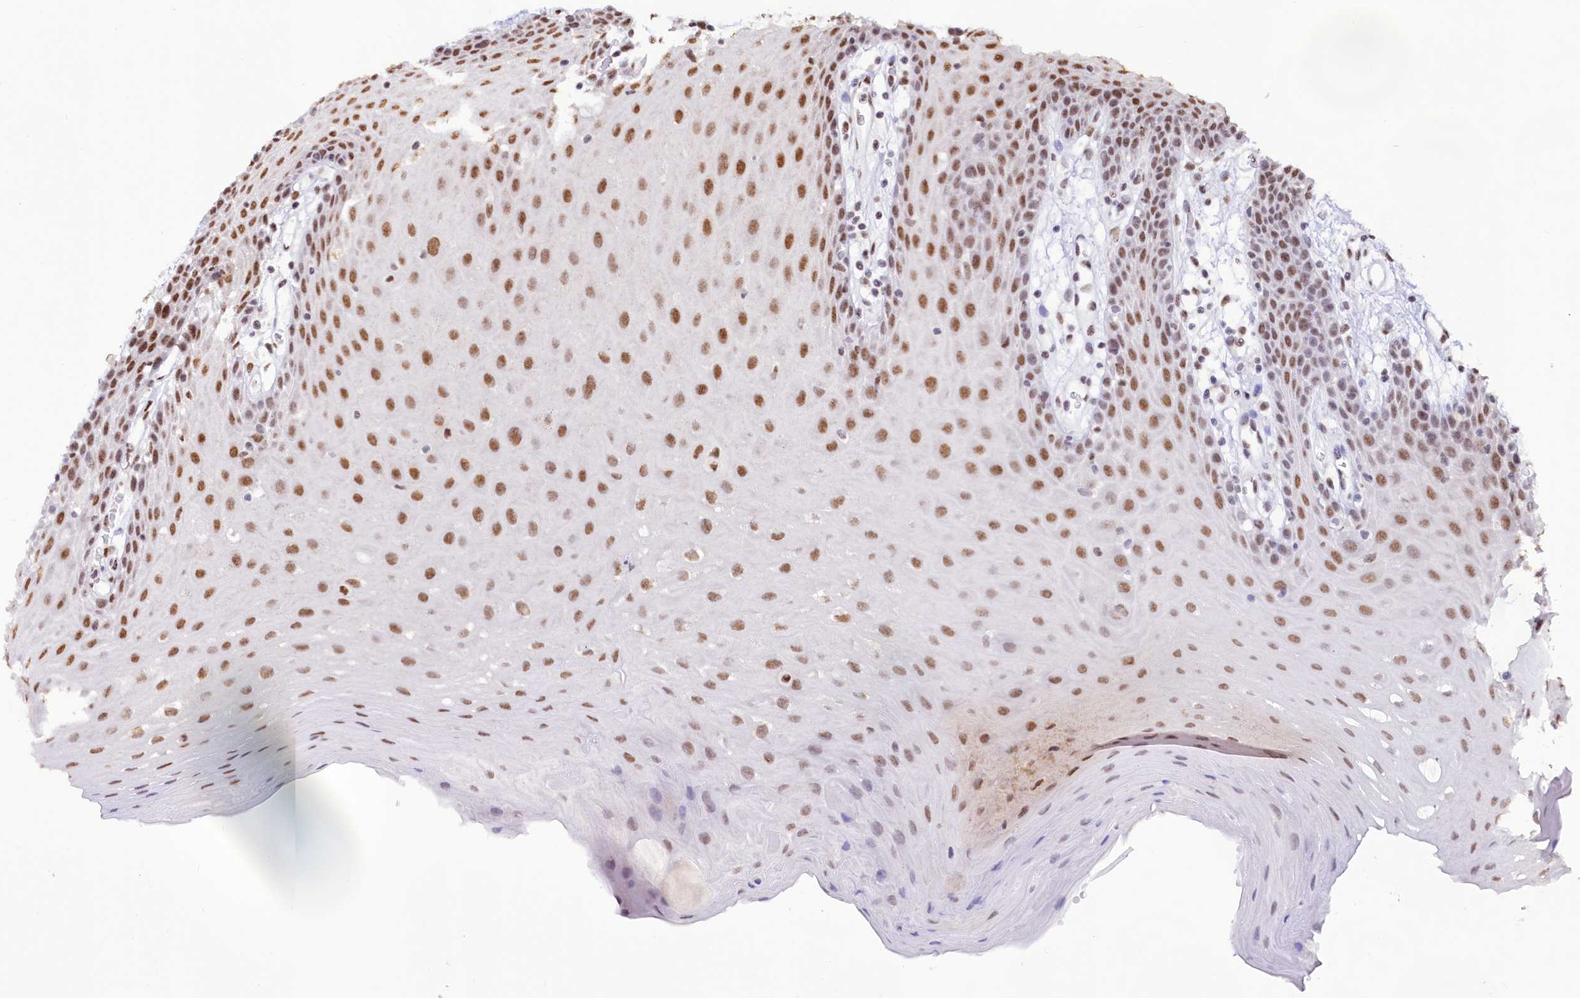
{"staining": {"intensity": "moderate", "quantity": ">75%", "location": "nuclear"}, "tissue": "oral mucosa", "cell_type": "Squamous epithelial cells", "image_type": "normal", "snomed": [{"axis": "morphology", "description": "Normal tissue, NOS"}, {"axis": "topography", "description": "Skeletal muscle"}, {"axis": "topography", "description": "Oral tissue"}, {"axis": "topography", "description": "Salivary gland"}, {"axis": "topography", "description": "Peripheral nerve tissue"}], "caption": "Immunohistochemical staining of unremarkable oral mucosa demonstrates >75% levels of moderate nuclear protein staining in about >75% of squamous epithelial cells.", "gene": "HIRA", "patient": {"sex": "male", "age": 54}}